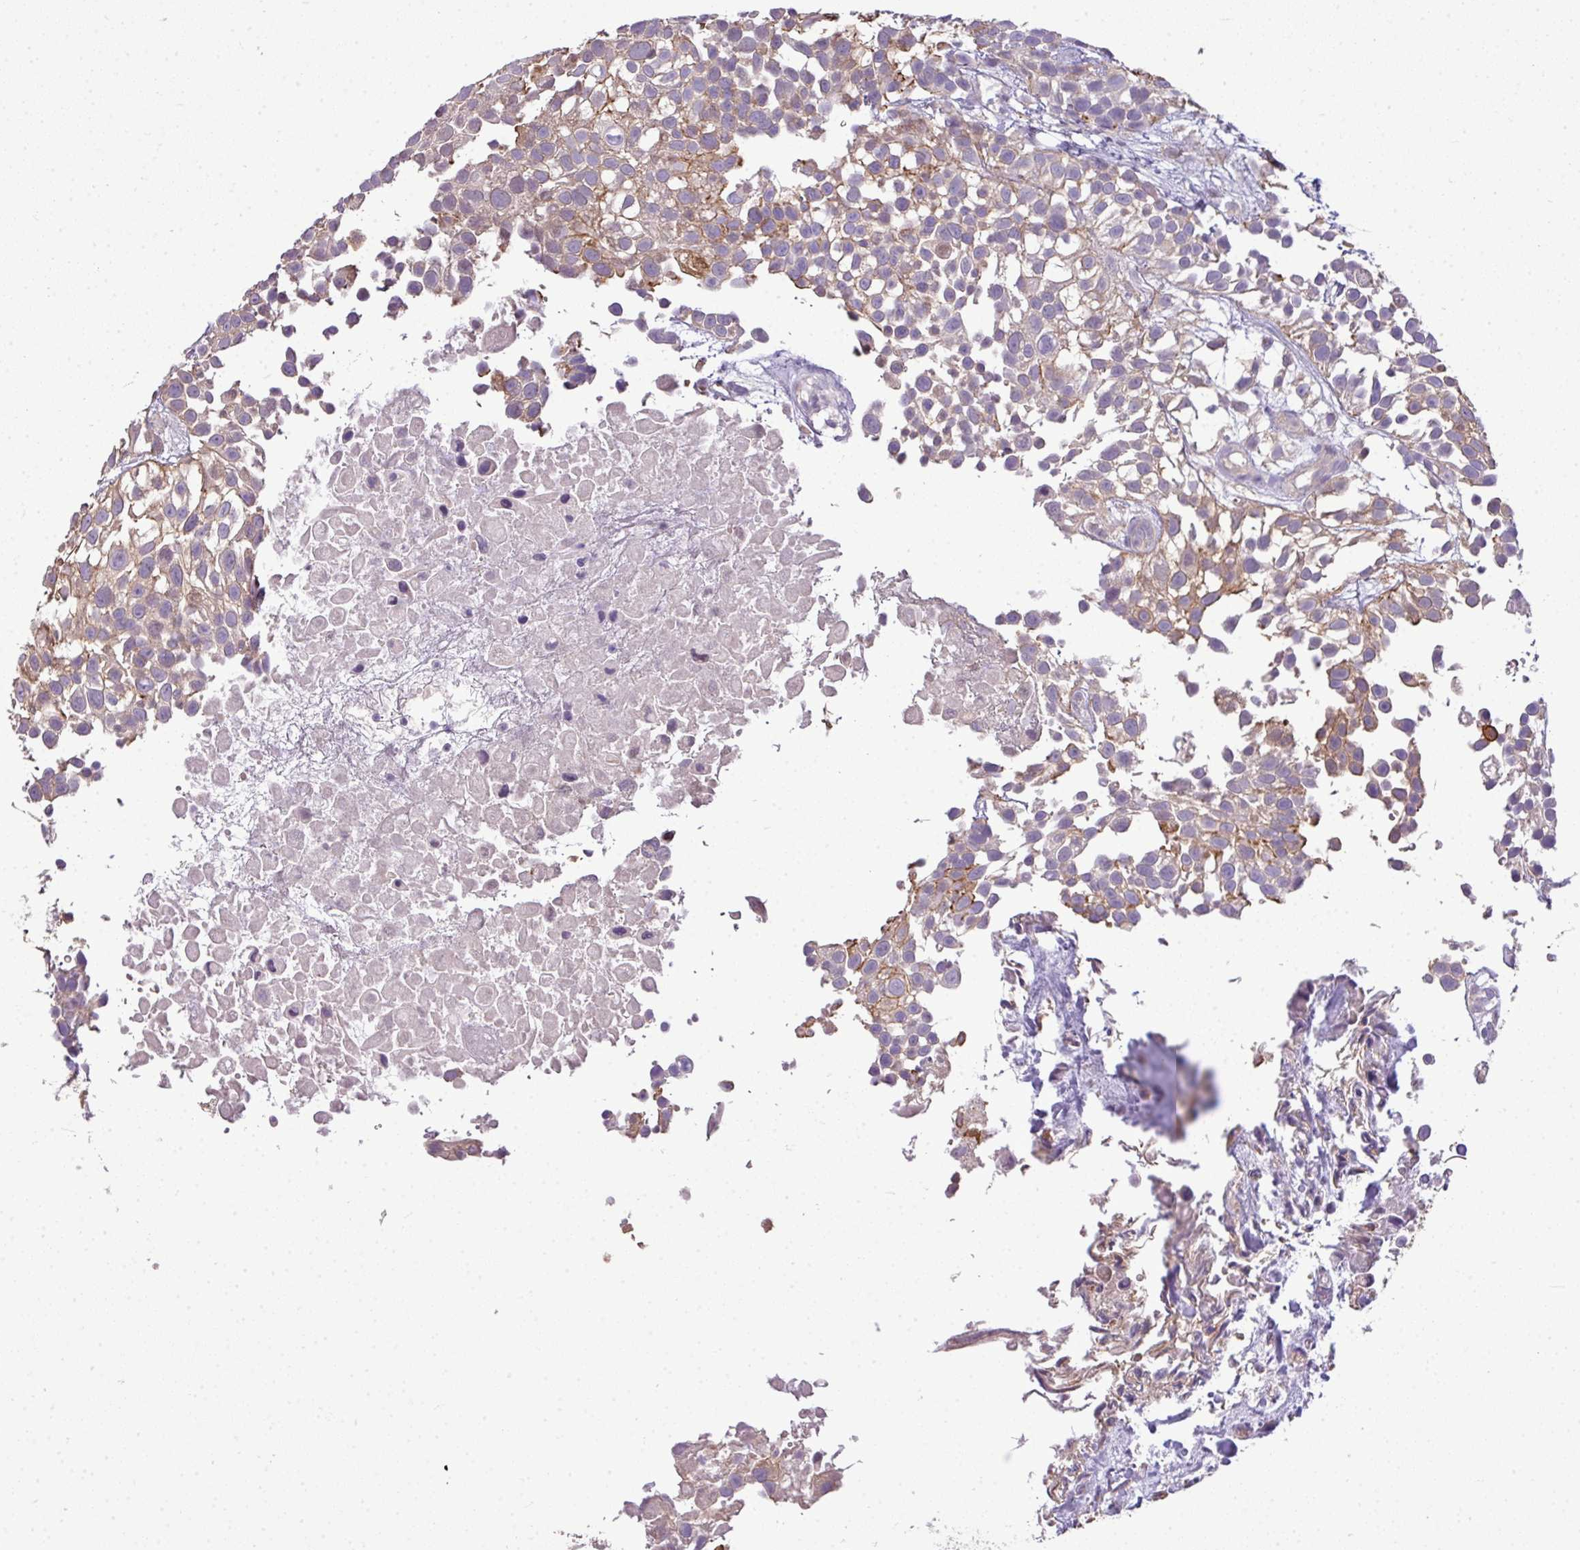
{"staining": {"intensity": "weak", "quantity": ">75%", "location": "cytoplasmic/membranous"}, "tissue": "urothelial cancer", "cell_type": "Tumor cells", "image_type": "cancer", "snomed": [{"axis": "morphology", "description": "Urothelial carcinoma, High grade"}, {"axis": "topography", "description": "Urinary bladder"}], "caption": "This photomicrograph reveals urothelial cancer stained with immunohistochemistry to label a protein in brown. The cytoplasmic/membranous of tumor cells show weak positivity for the protein. Nuclei are counter-stained blue.", "gene": "STAT5A", "patient": {"sex": "male", "age": 56}}